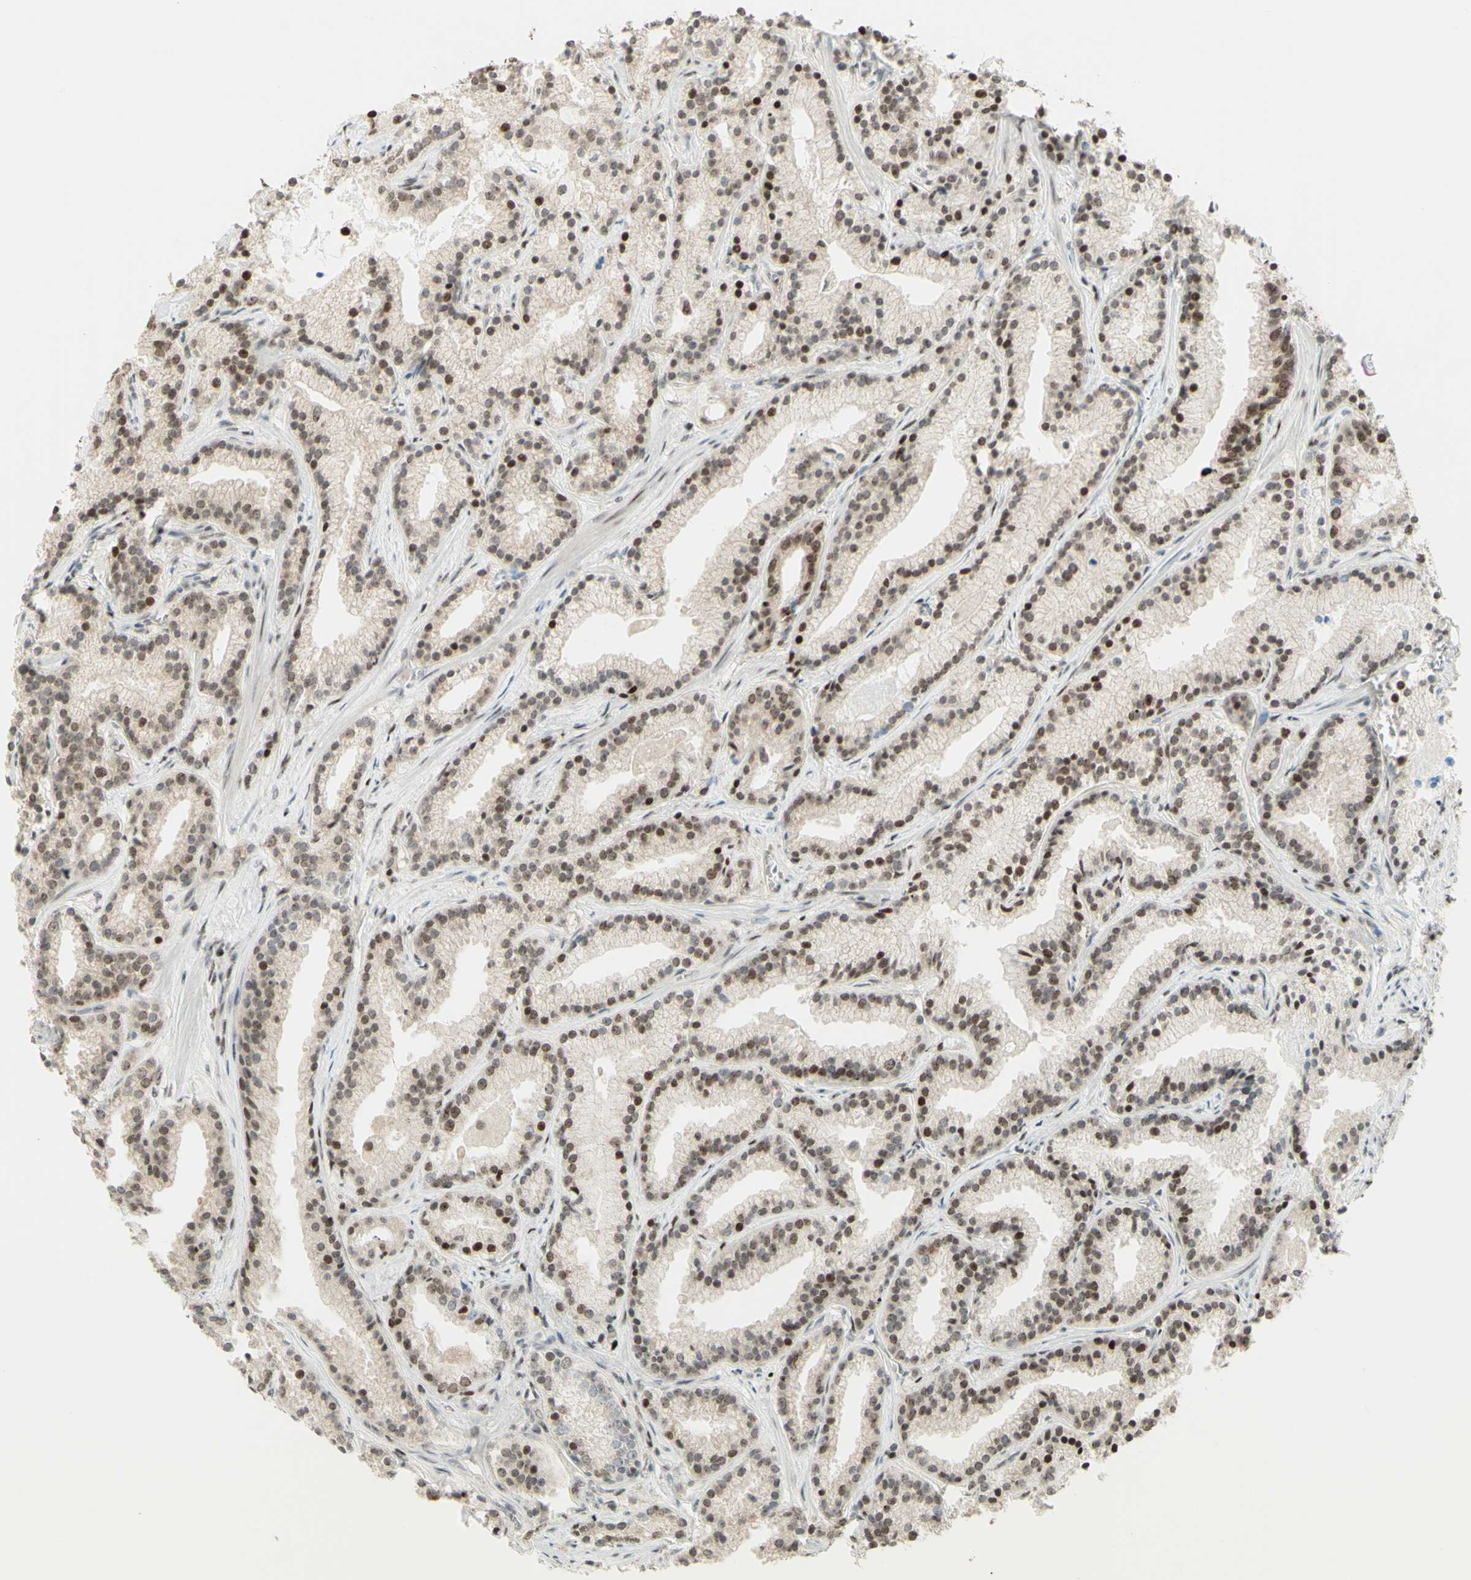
{"staining": {"intensity": "moderate", "quantity": "25%-75%", "location": "nuclear"}, "tissue": "prostate cancer", "cell_type": "Tumor cells", "image_type": "cancer", "snomed": [{"axis": "morphology", "description": "Adenocarcinoma, Low grade"}, {"axis": "topography", "description": "Prostate"}], "caption": "DAB immunohistochemical staining of human prostate cancer reveals moderate nuclear protein positivity in approximately 25%-75% of tumor cells.", "gene": "CDKL5", "patient": {"sex": "male", "age": 59}}